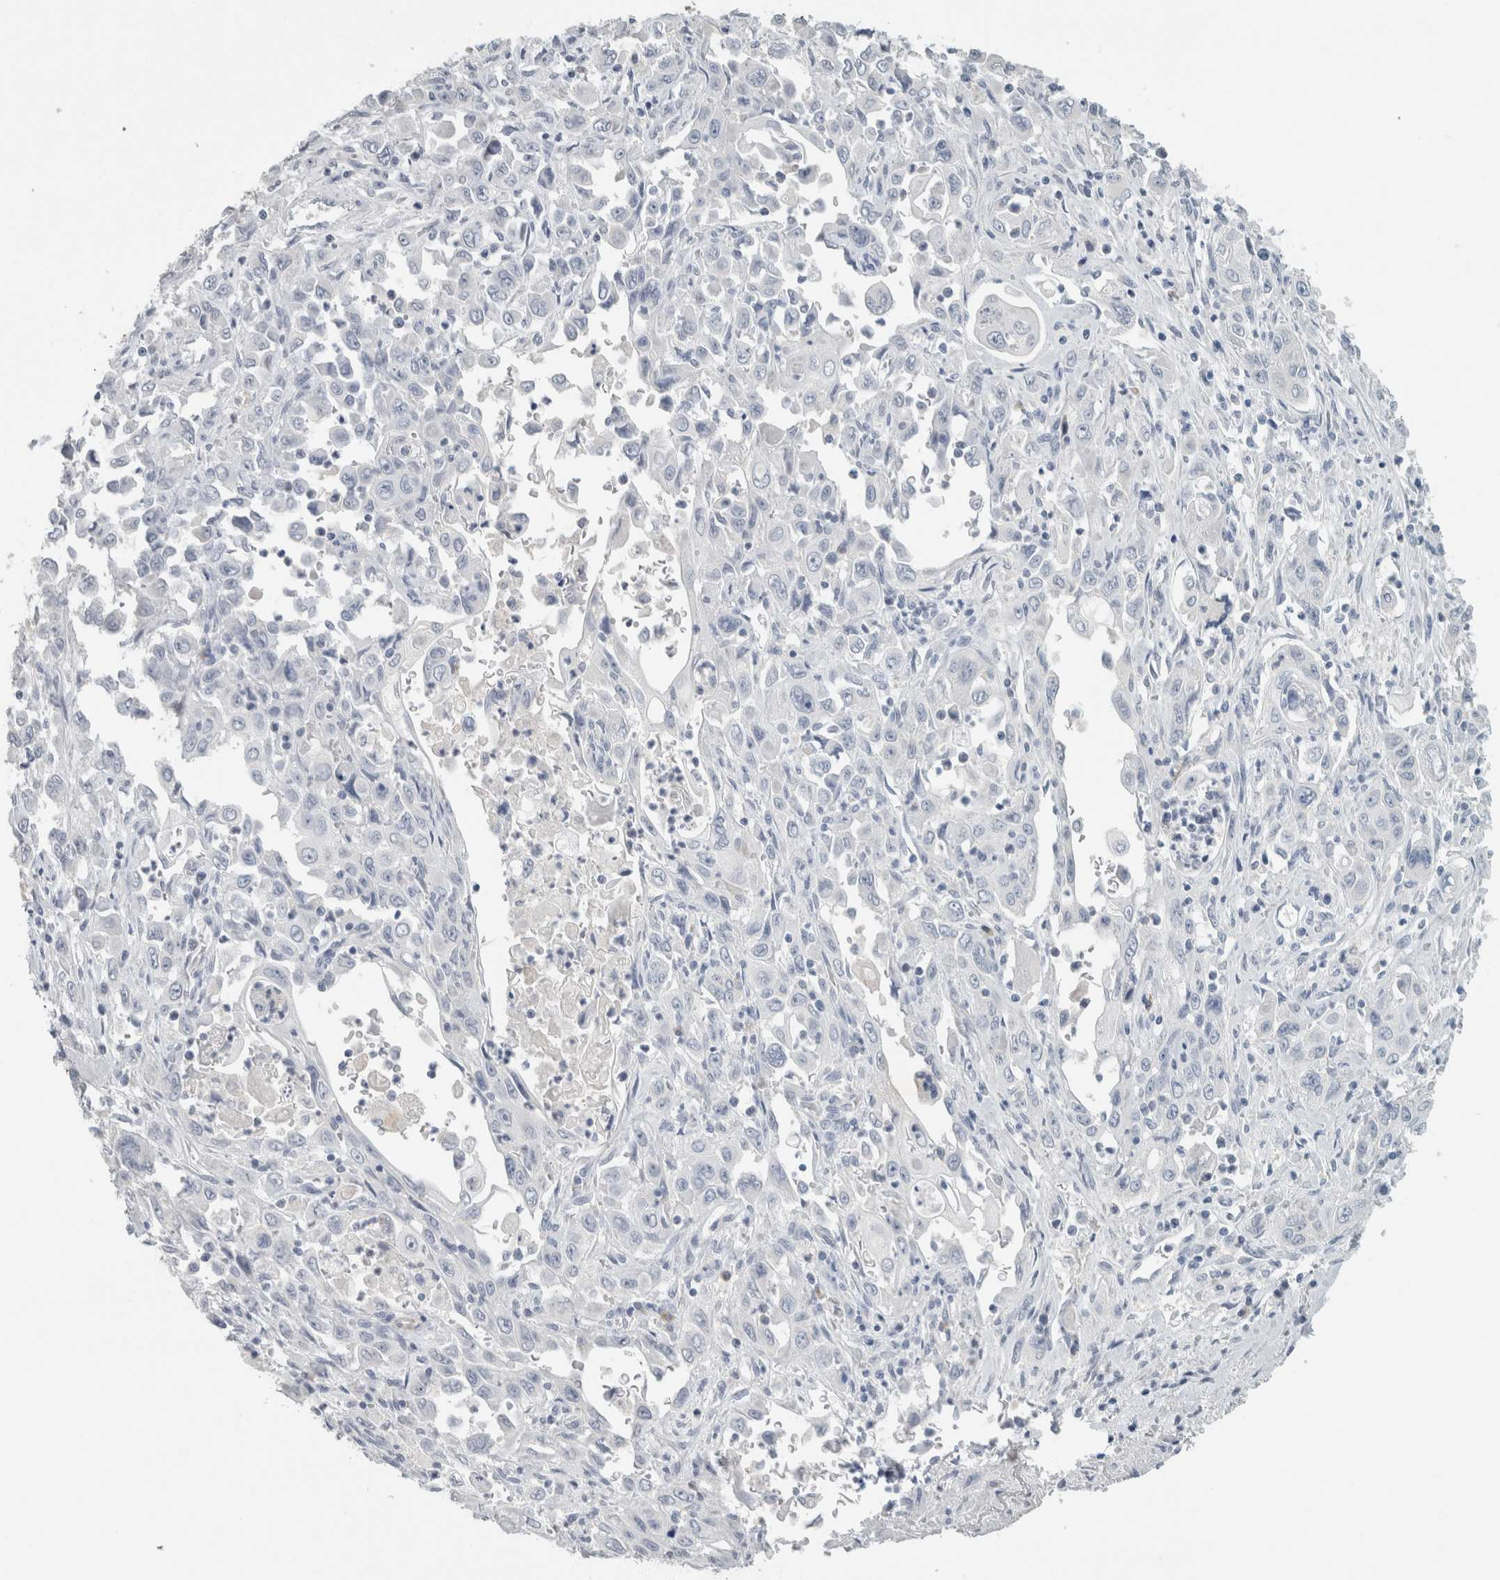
{"staining": {"intensity": "negative", "quantity": "none", "location": "none"}, "tissue": "pancreatic cancer", "cell_type": "Tumor cells", "image_type": "cancer", "snomed": [{"axis": "morphology", "description": "Adenocarcinoma, NOS"}, {"axis": "topography", "description": "Pancreas"}], "caption": "Adenocarcinoma (pancreatic) was stained to show a protein in brown. There is no significant staining in tumor cells. The staining is performed using DAB brown chromogen with nuclei counter-stained in using hematoxylin.", "gene": "TSPAN8", "patient": {"sex": "male", "age": 70}}